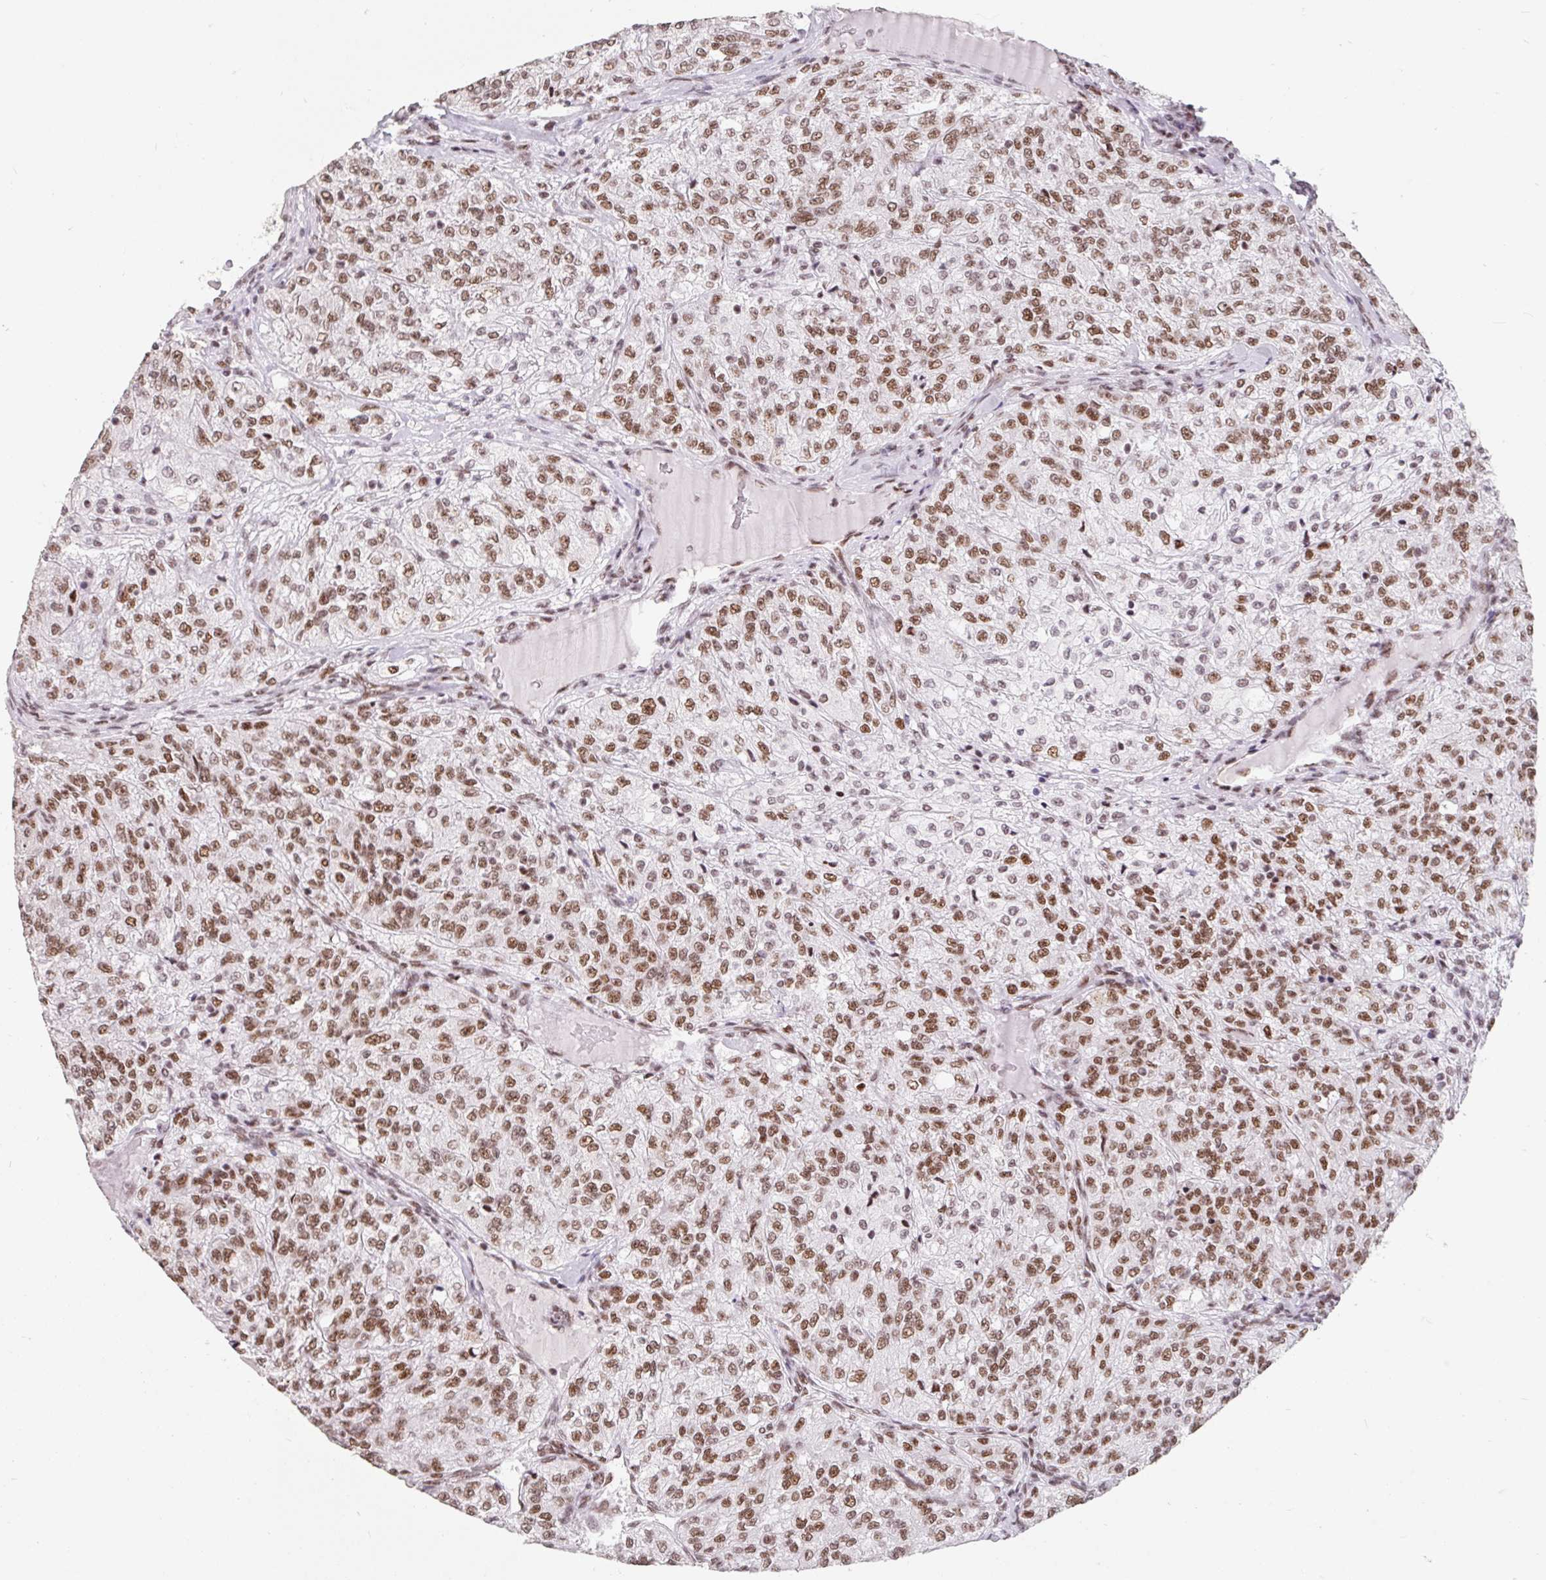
{"staining": {"intensity": "moderate", "quantity": ">75%", "location": "nuclear"}, "tissue": "renal cancer", "cell_type": "Tumor cells", "image_type": "cancer", "snomed": [{"axis": "morphology", "description": "Adenocarcinoma, NOS"}, {"axis": "topography", "description": "Kidney"}], "caption": "A brown stain shows moderate nuclear positivity of a protein in human renal adenocarcinoma tumor cells.", "gene": "SRSF10", "patient": {"sex": "female", "age": 63}}